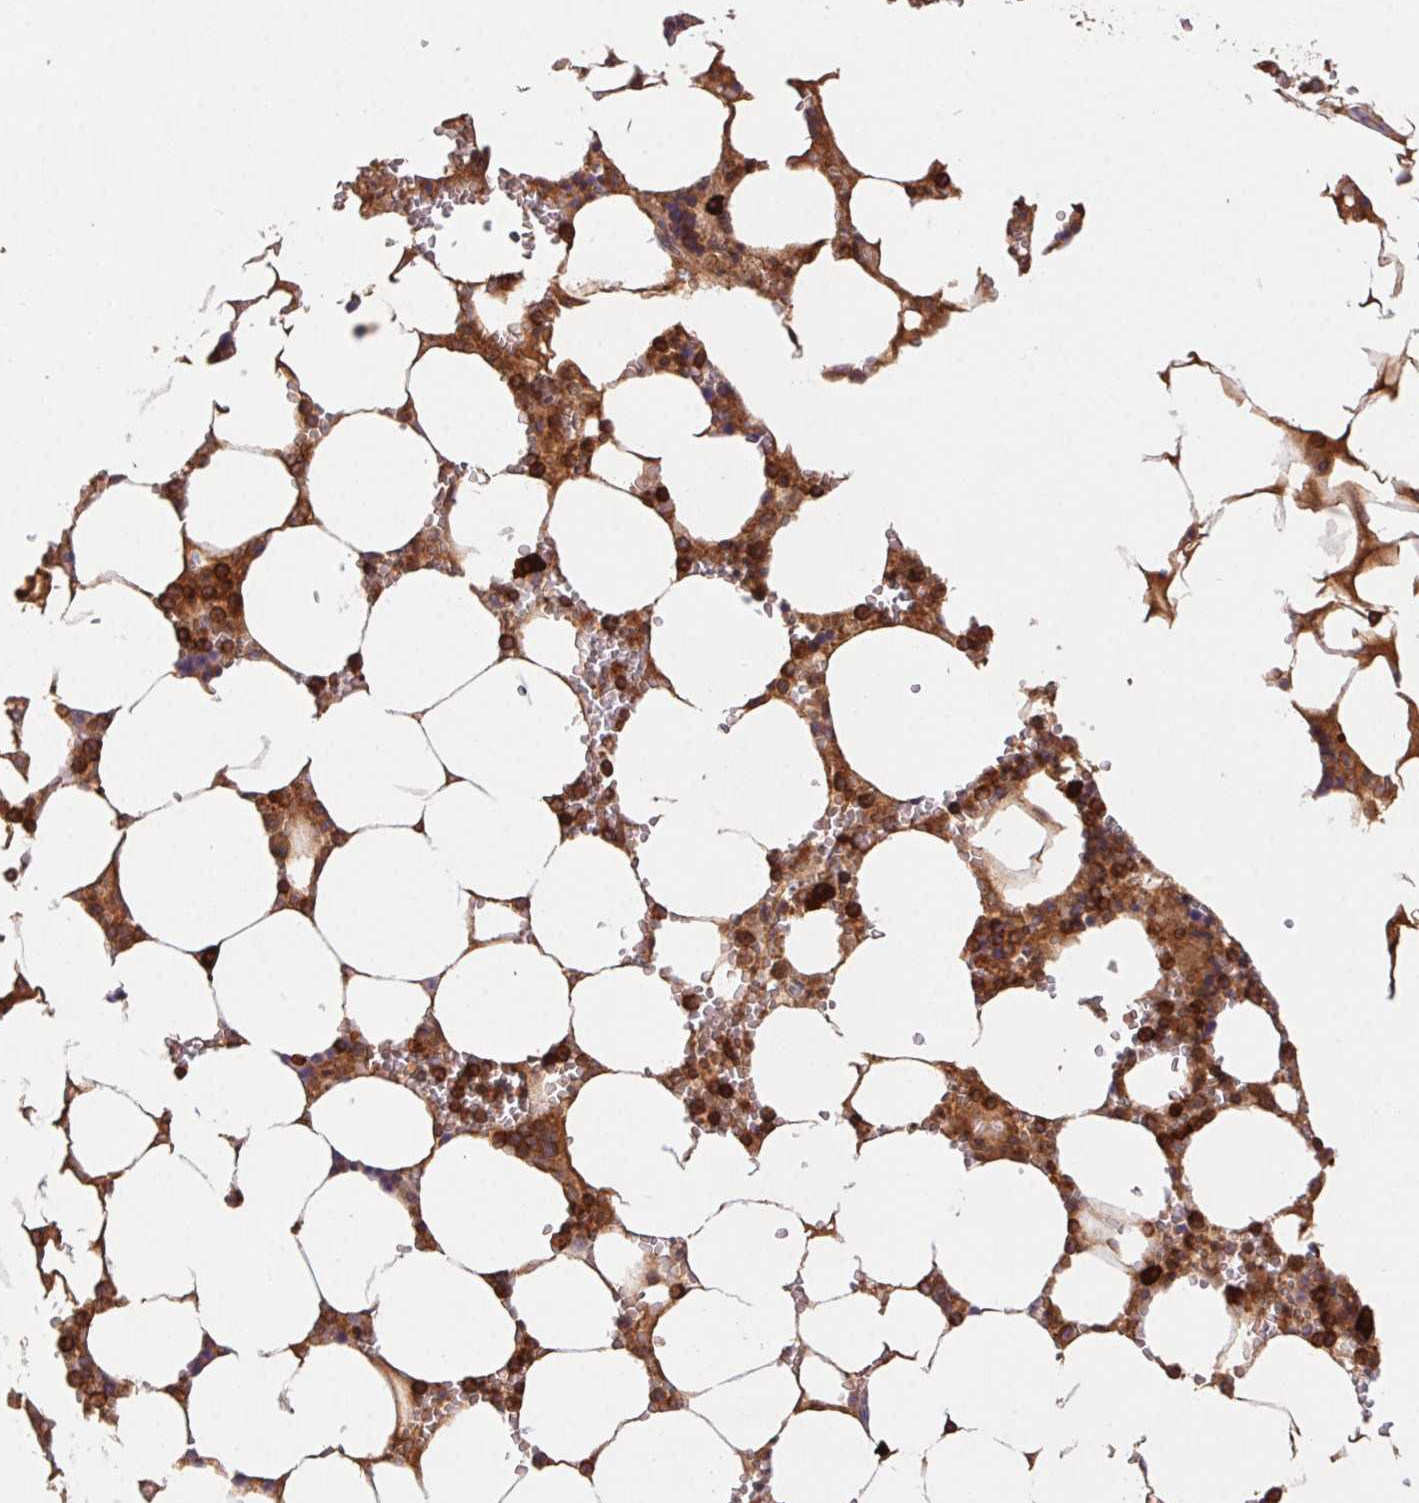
{"staining": {"intensity": "strong", "quantity": "25%-75%", "location": "cytoplasmic/membranous"}, "tissue": "bone marrow", "cell_type": "Hematopoietic cells", "image_type": "normal", "snomed": [{"axis": "morphology", "description": "Normal tissue, NOS"}, {"axis": "topography", "description": "Bone marrow"}], "caption": "This image reveals IHC staining of unremarkable human bone marrow, with high strong cytoplasmic/membranous staining in about 25%-75% of hematopoietic cells.", "gene": "APBB1IP", "patient": {"sex": "male", "age": 64}}